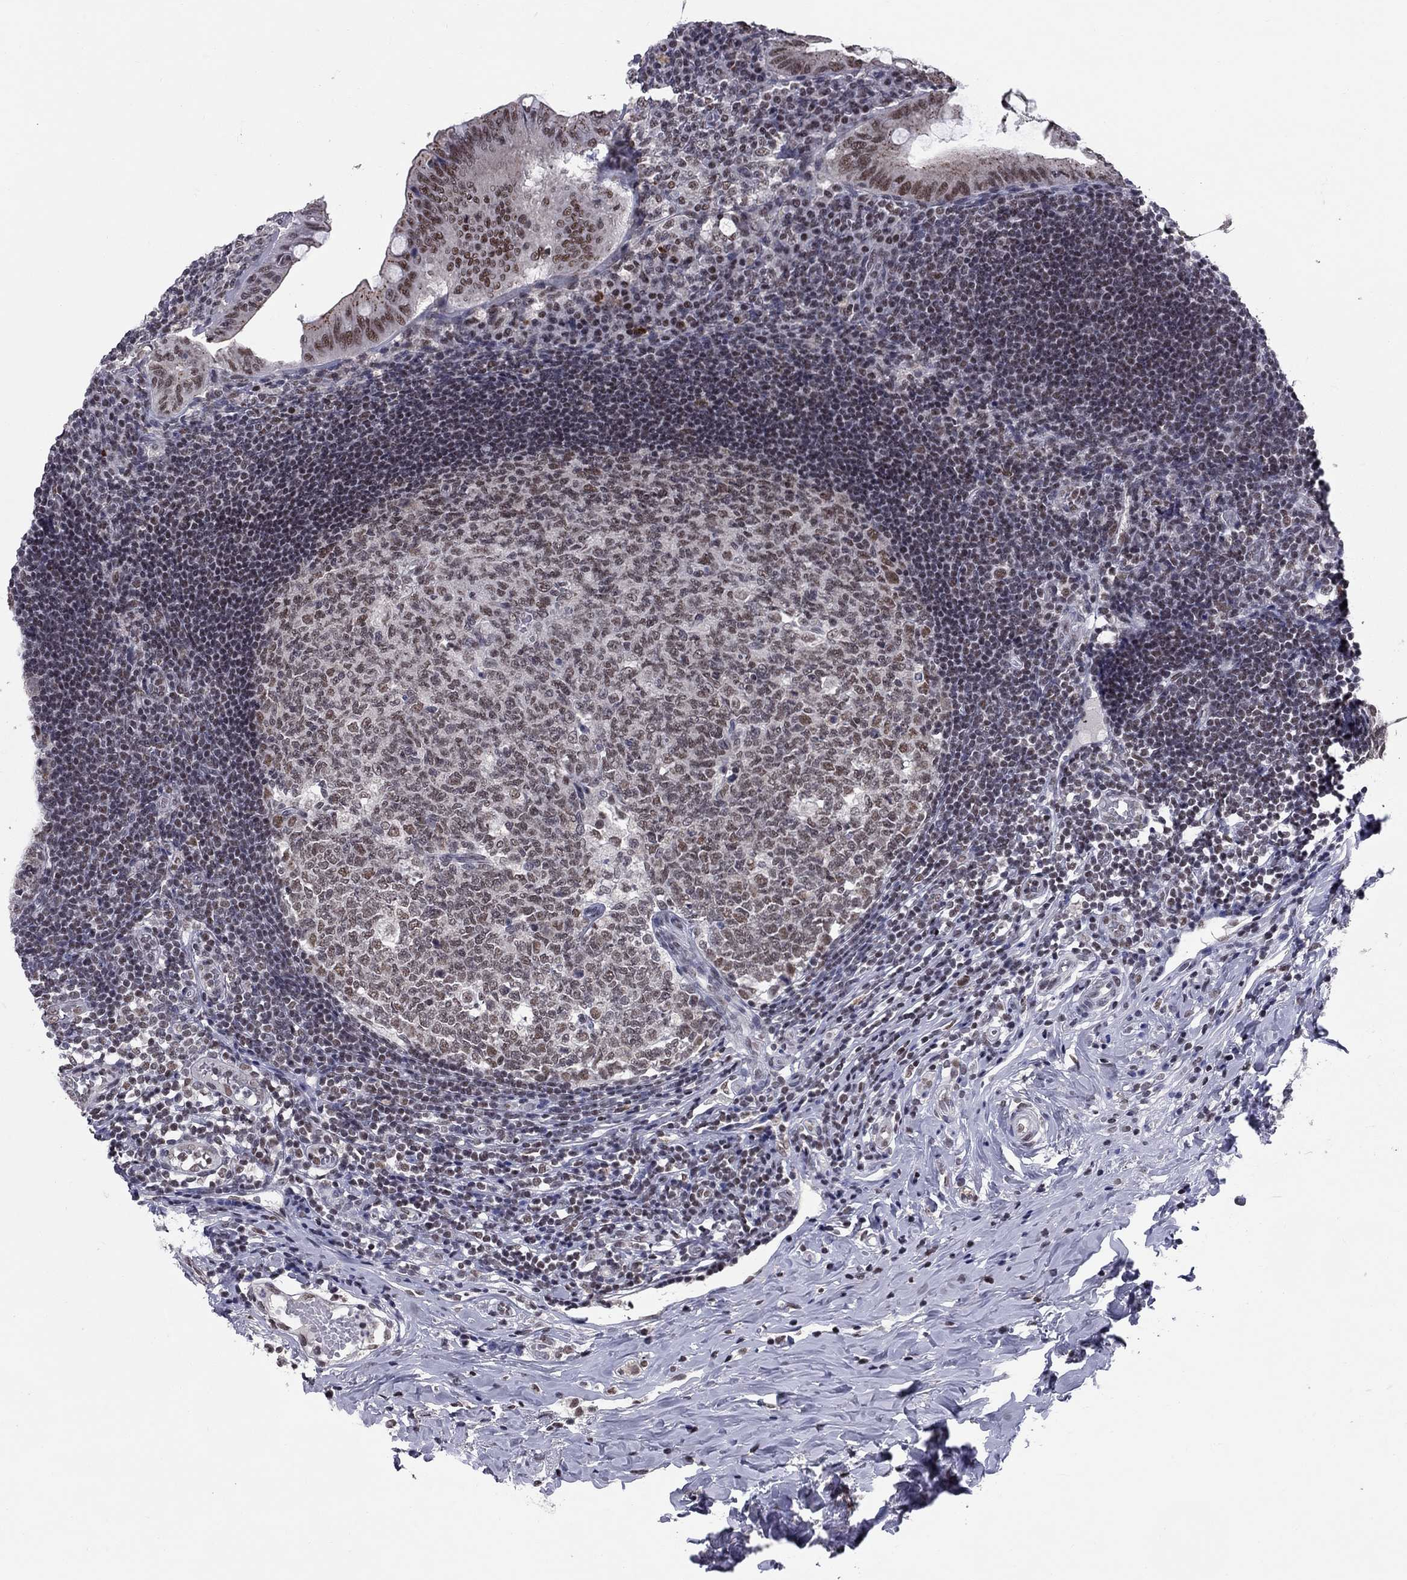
{"staining": {"intensity": "moderate", "quantity": ">75%", "location": "nuclear"}, "tissue": "appendix", "cell_type": "Glandular cells", "image_type": "normal", "snomed": [{"axis": "morphology", "description": "Normal tissue, NOS"}, {"axis": "morphology", "description": "Inflammation, NOS"}, {"axis": "topography", "description": "Appendix"}], "caption": "Glandular cells demonstrate medium levels of moderate nuclear positivity in approximately >75% of cells in benign human appendix.", "gene": "TAF9", "patient": {"sex": "male", "age": 16}}